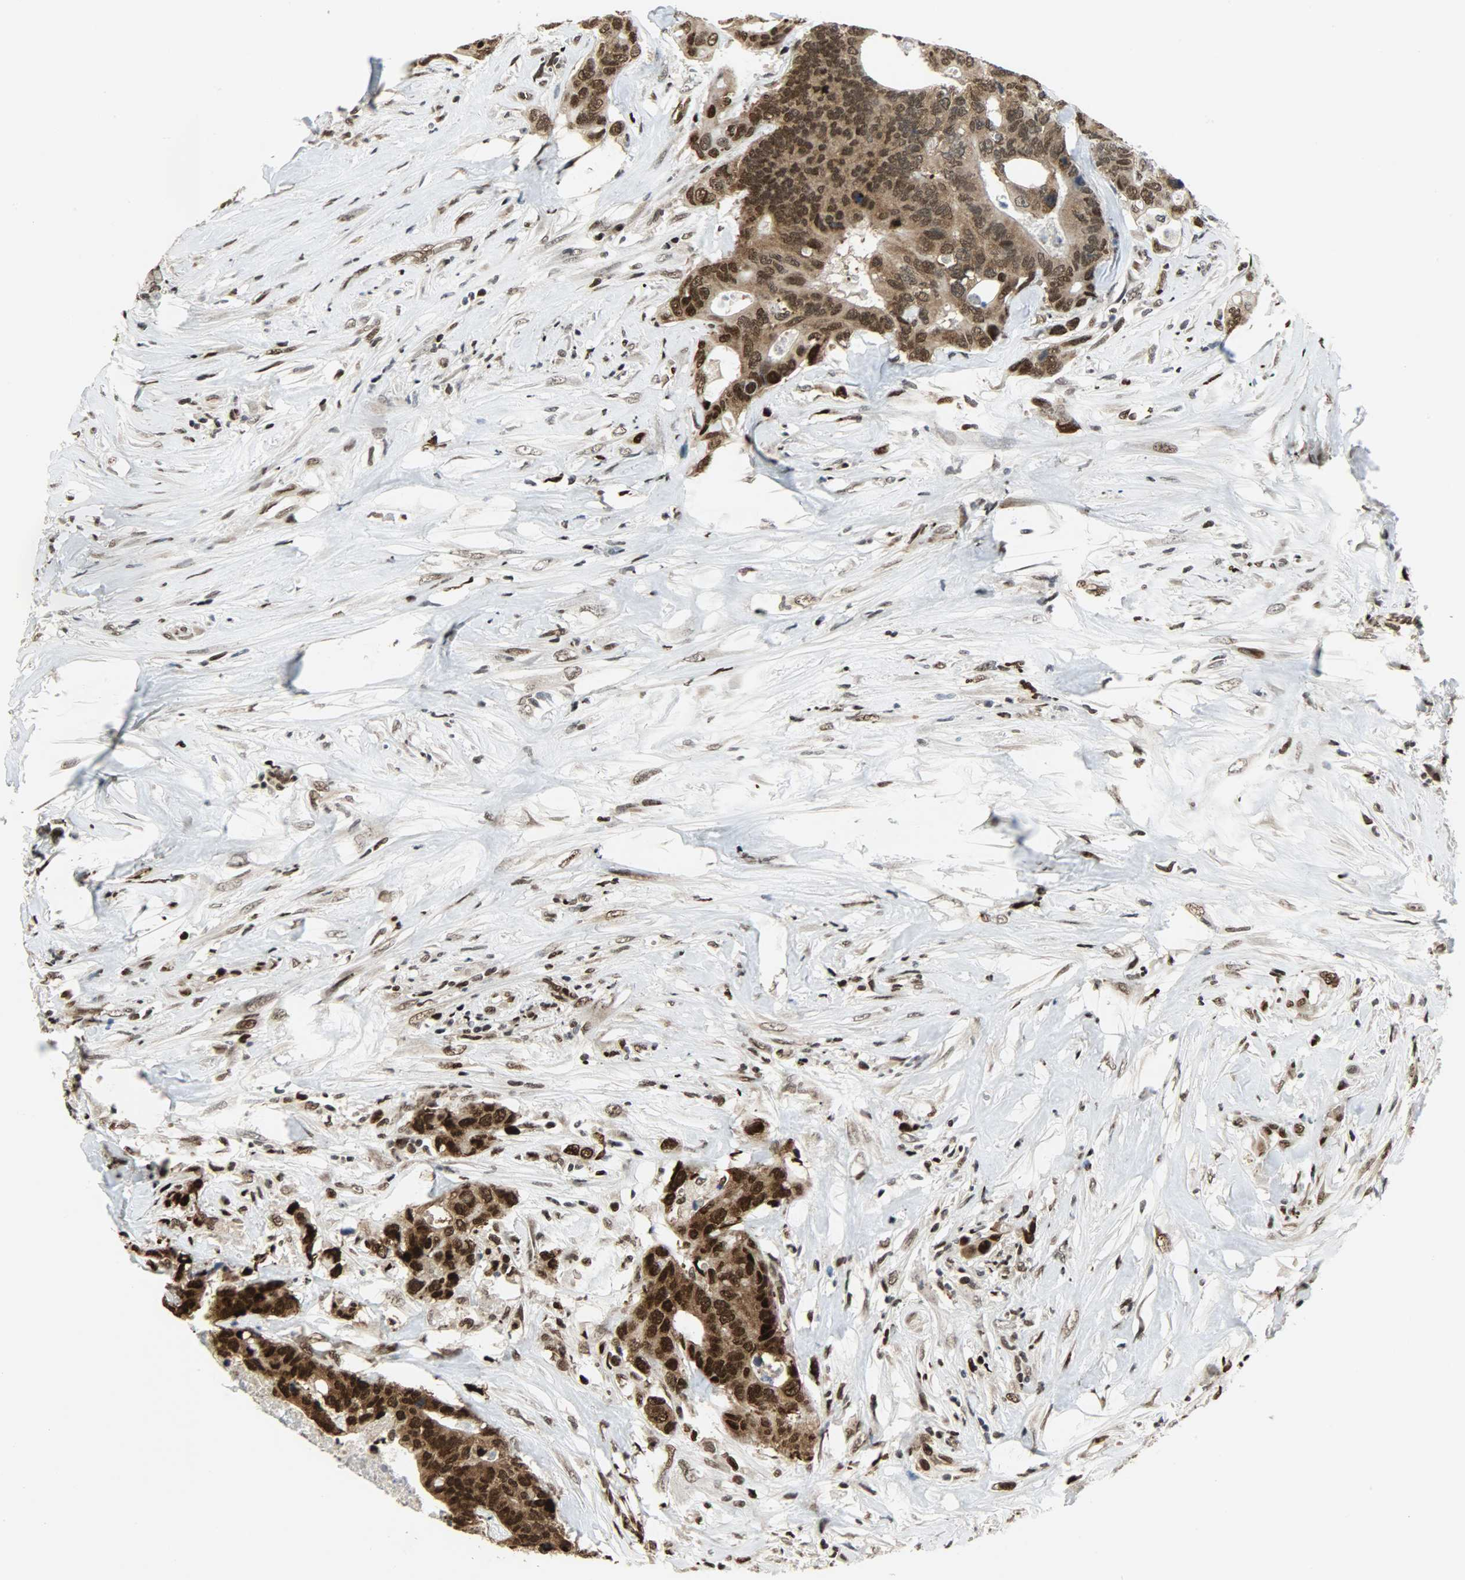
{"staining": {"intensity": "strong", "quantity": ">75%", "location": "cytoplasmic/membranous,nuclear"}, "tissue": "colorectal cancer", "cell_type": "Tumor cells", "image_type": "cancer", "snomed": [{"axis": "morphology", "description": "Adenocarcinoma, NOS"}, {"axis": "topography", "description": "Rectum"}], "caption": "DAB immunohistochemical staining of adenocarcinoma (colorectal) shows strong cytoplasmic/membranous and nuclear protein positivity in approximately >75% of tumor cells. Ihc stains the protein in brown and the nuclei are stained blue.", "gene": "SNAI1", "patient": {"sex": "male", "age": 55}}